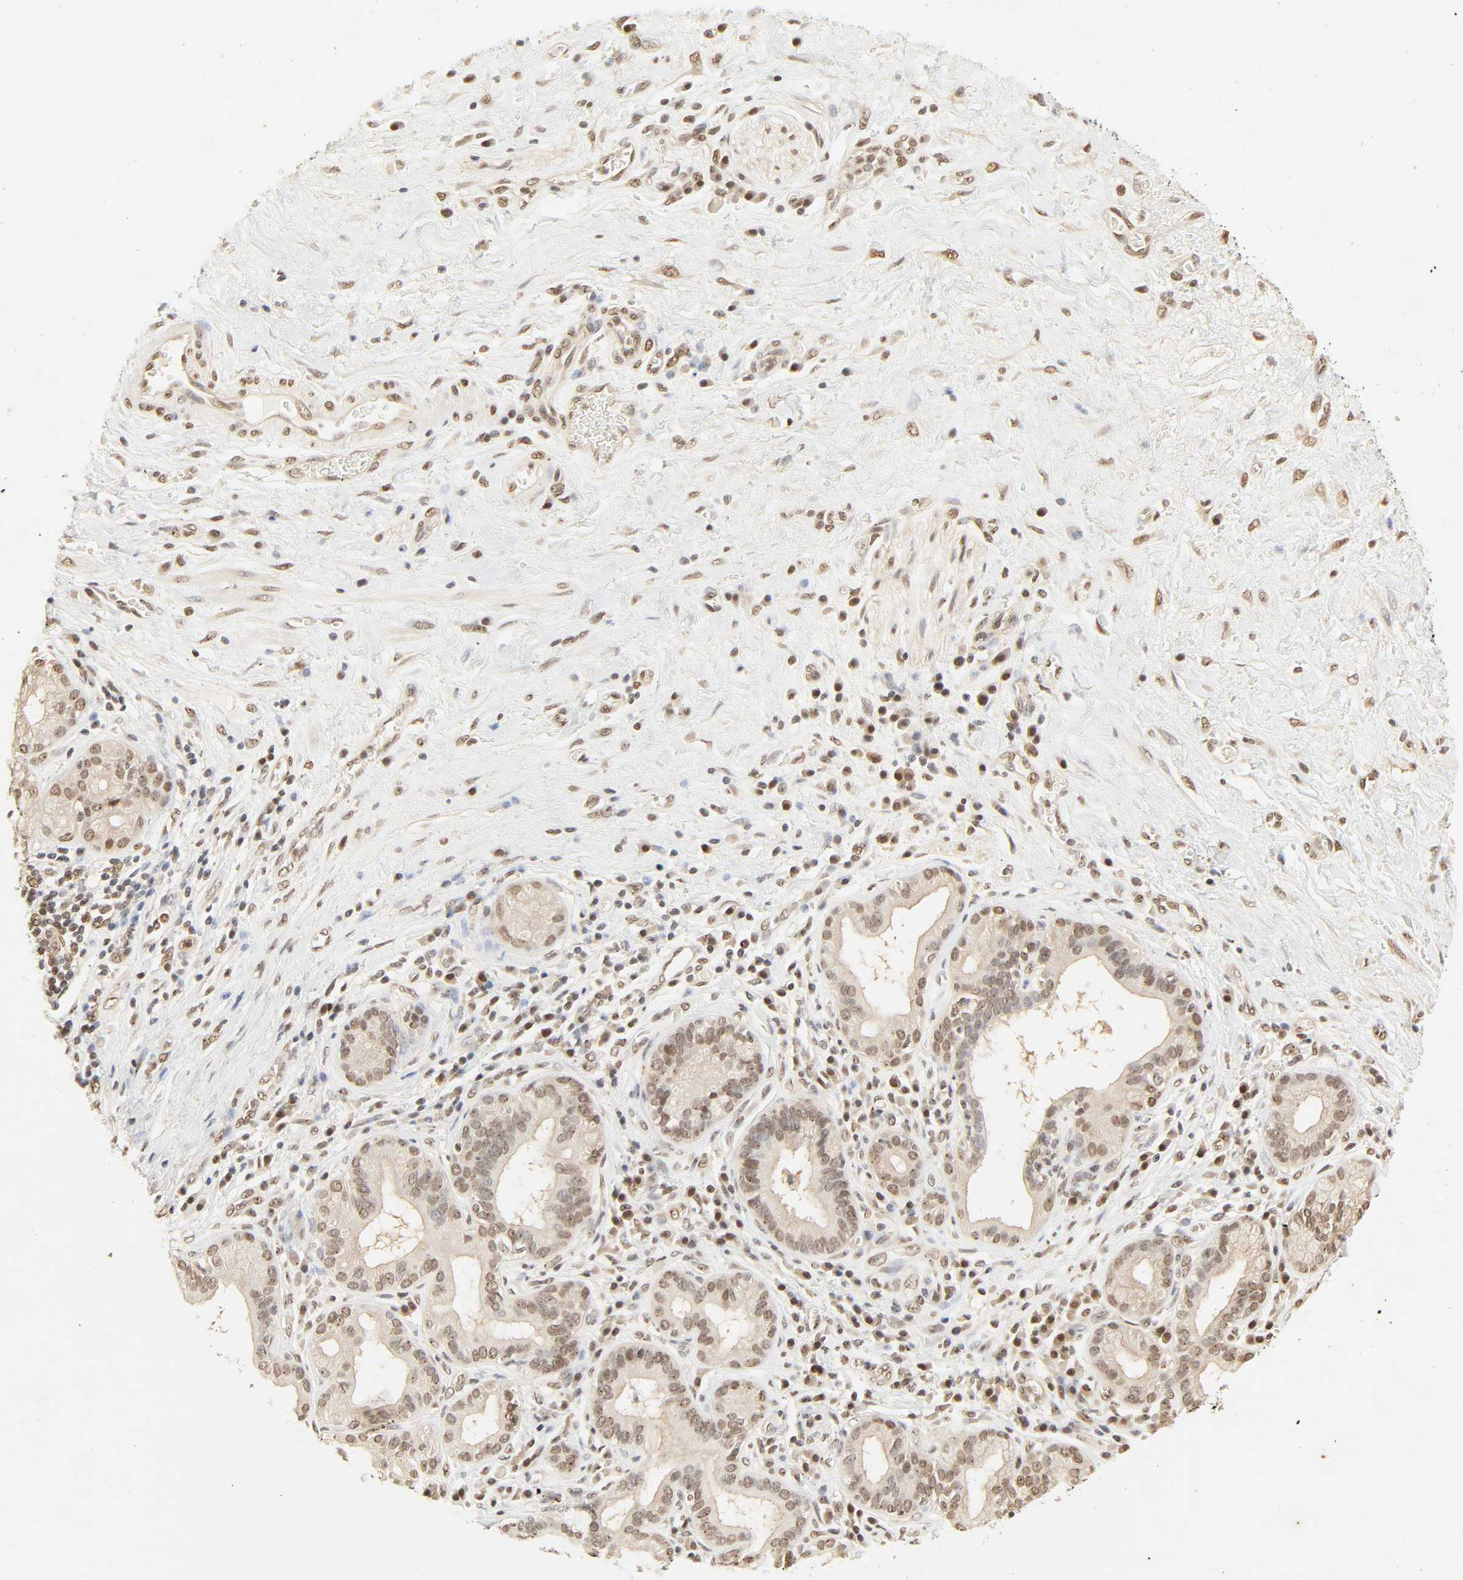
{"staining": {"intensity": "moderate", "quantity": "<25%", "location": "cytoplasmic/membranous,nuclear"}, "tissue": "pancreatic cancer", "cell_type": "Tumor cells", "image_type": "cancer", "snomed": [{"axis": "morphology", "description": "Adenocarcinoma, NOS"}, {"axis": "topography", "description": "Pancreas"}], "caption": "Immunohistochemical staining of human pancreatic adenocarcinoma reveals low levels of moderate cytoplasmic/membranous and nuclear protein staining in approximately <25% of tumor cells. Using DAB (3,3'-diaminobenzidine) (brown) and hematoxylin (blue) stains, captured at high magnification using brightfield microscopy.", "gene": "UBC", "patient": {"sex": "female", "age": 73}}